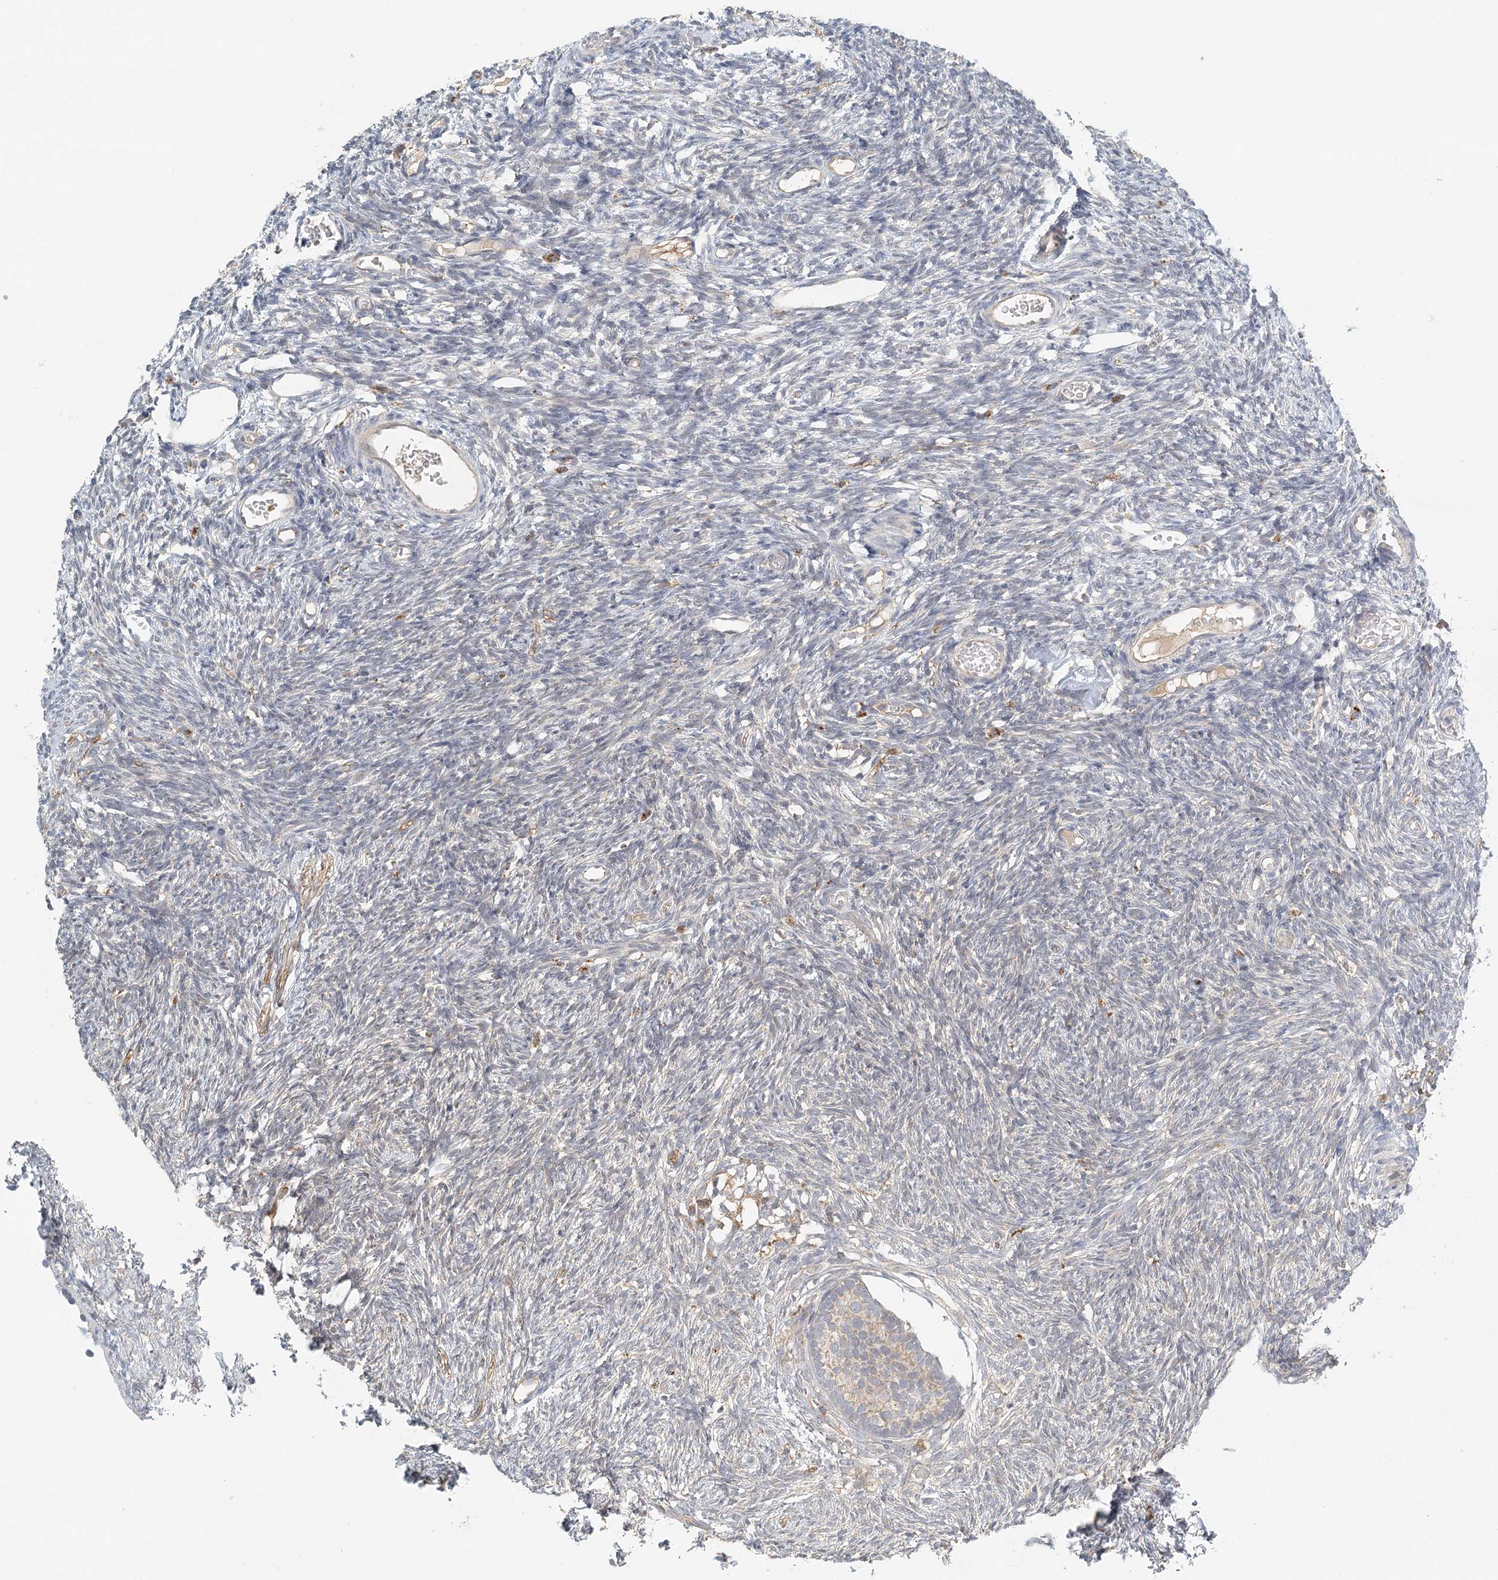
{"staining": {"intensity": "negative", "quantity": "none", "location": "none"}, "tissue": "ovary", "cell_type": "Follicle cells", "image_type": "normal", "snomed": [{"axis": "morphology", "description": "Normal tissue, NOS"}, {"axis": "topography", "description": "Ovary"}], "caption": "Follicle cells show no significant expression in normal ovary. Nuclei are stained in blue.", "gene": "VSIG1", "patient": {"sex": "female", "age": 35}}